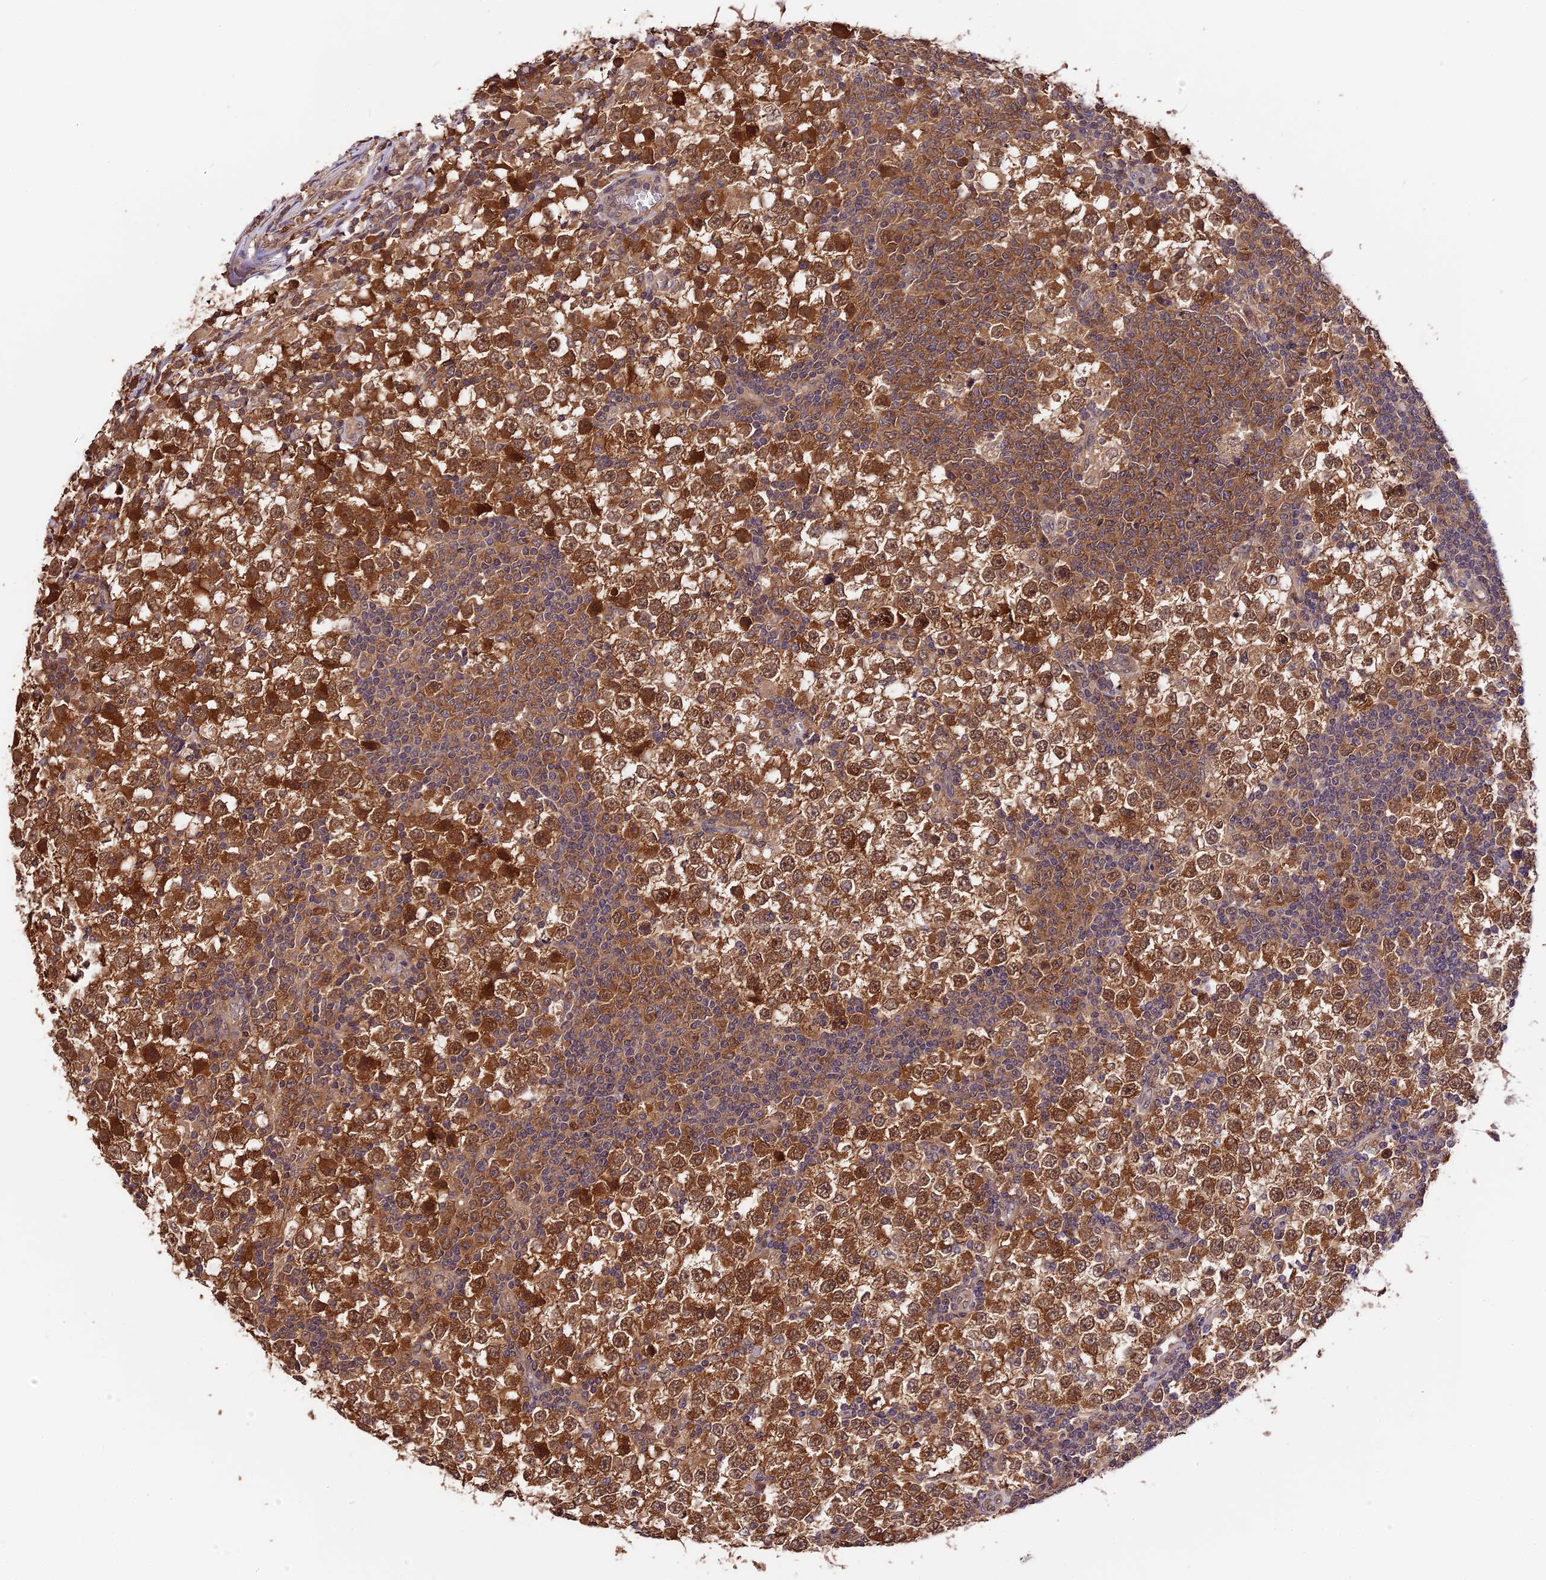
{"staining": {"intensity": "strong", "quantity": ">75%", "location": "cytoplasmic/membranous"}, "tissue": "testis cancer", "cell_type": "Tumor cells", "image_type": "cancer", "snomed": [{"axis": "morphology", "description": "Seminoma, NOS"}, {"axis": "topography", "description": "Testis"}], "caption": "Seminoma (testis) stained with a brown dye reveals strong cytoplasmic/membranous positive positivity in about >75% of tumor cells.", "gene": "TRMT1", "patient": {"sex": "male", "age": 65}}